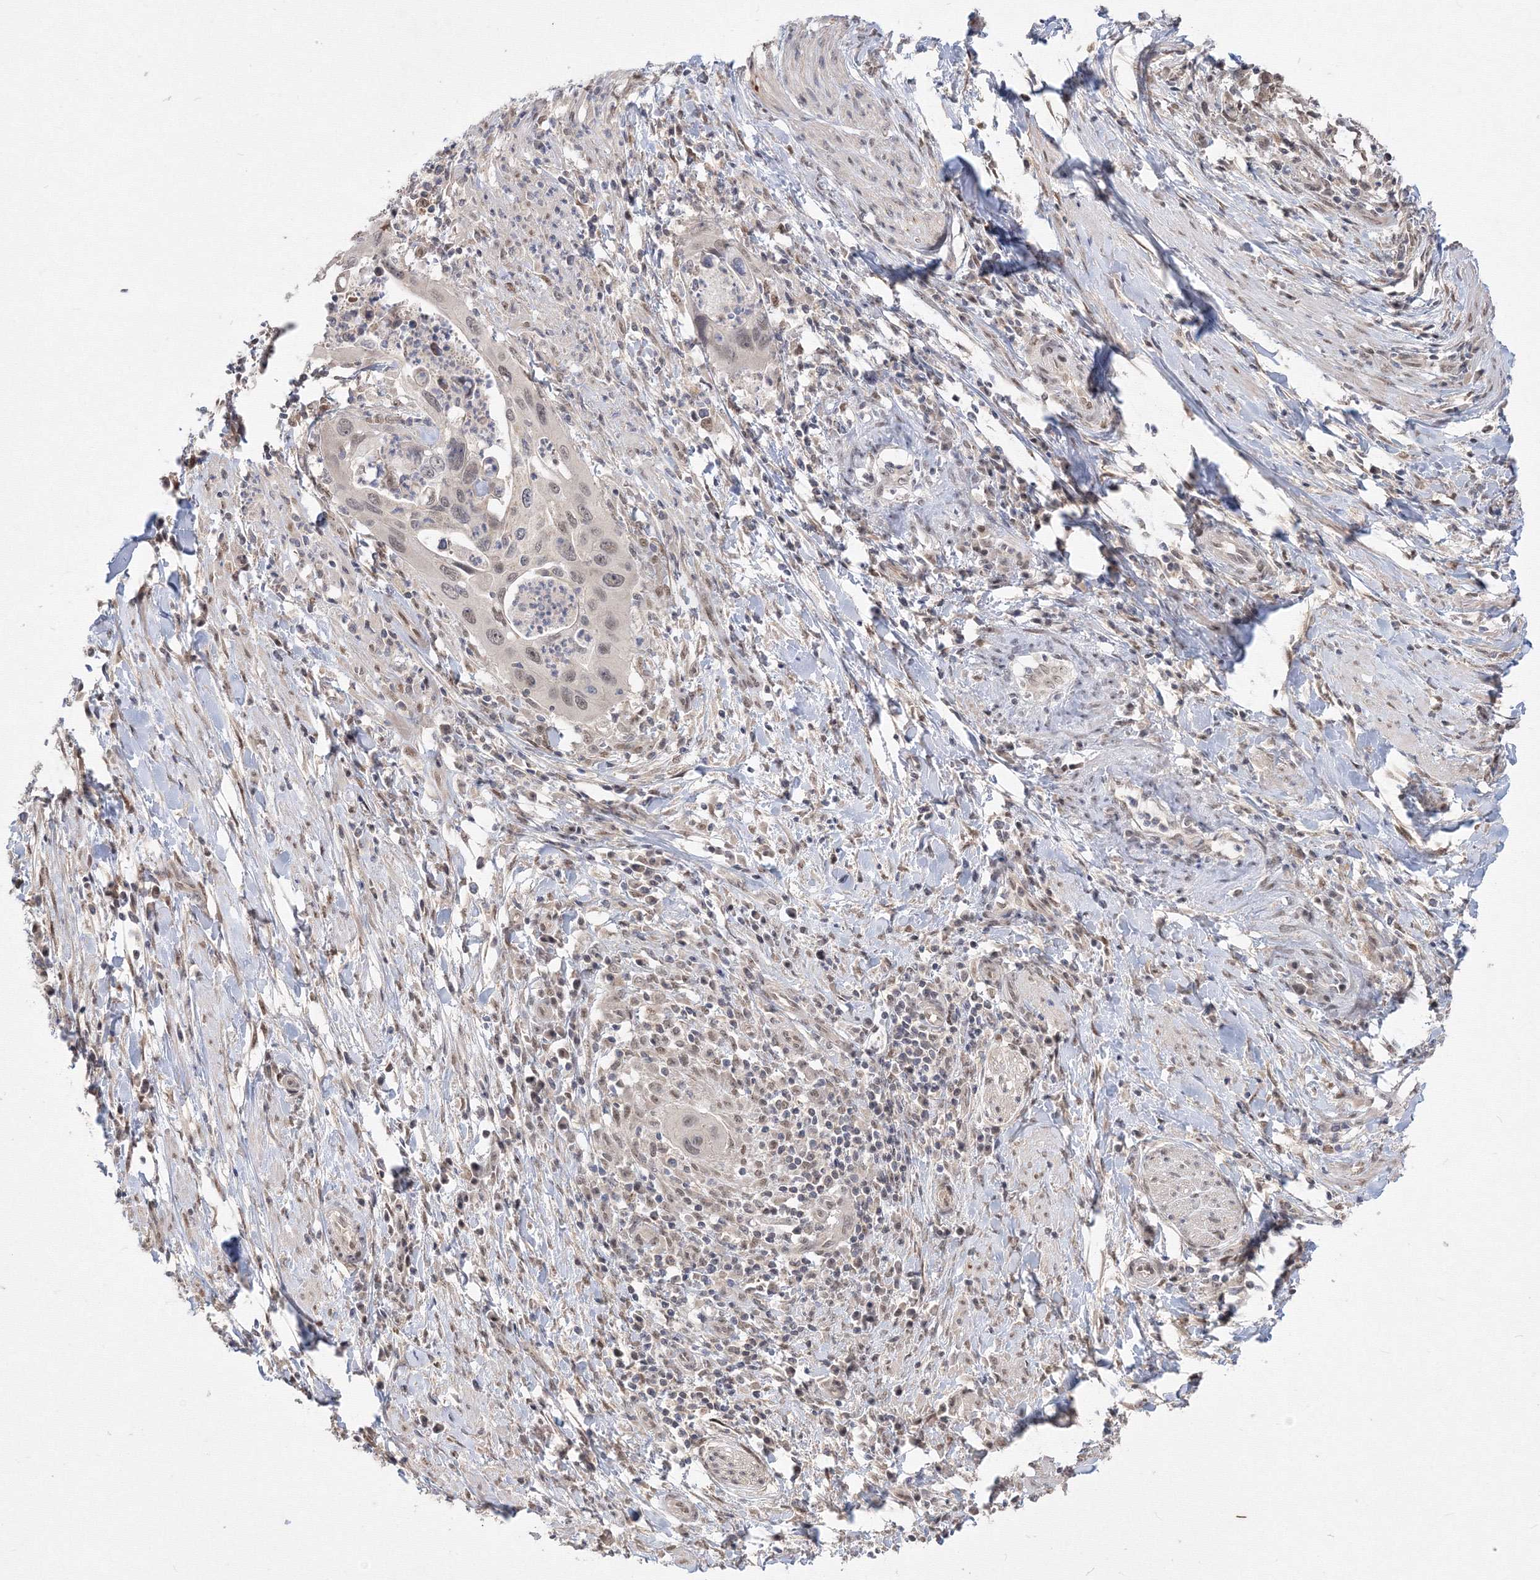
{"staining": {"intensity": "negative", "quantity": "none", "location": "none"}, "tissue": "cervical cancer", "cell_type": "Tumor cells", "image_type": "cancer", "snomed": [{"axis": "morphology", "description": "Squamous cell carcinoma, NOS"}, {"axis": "topography", "description": "Cervix"}], "caption": "Tumor cells are negative for brown protein staining in cervical cancer.", "gene": "COPS4", "patient": {"sex": "female", "age": 38}}